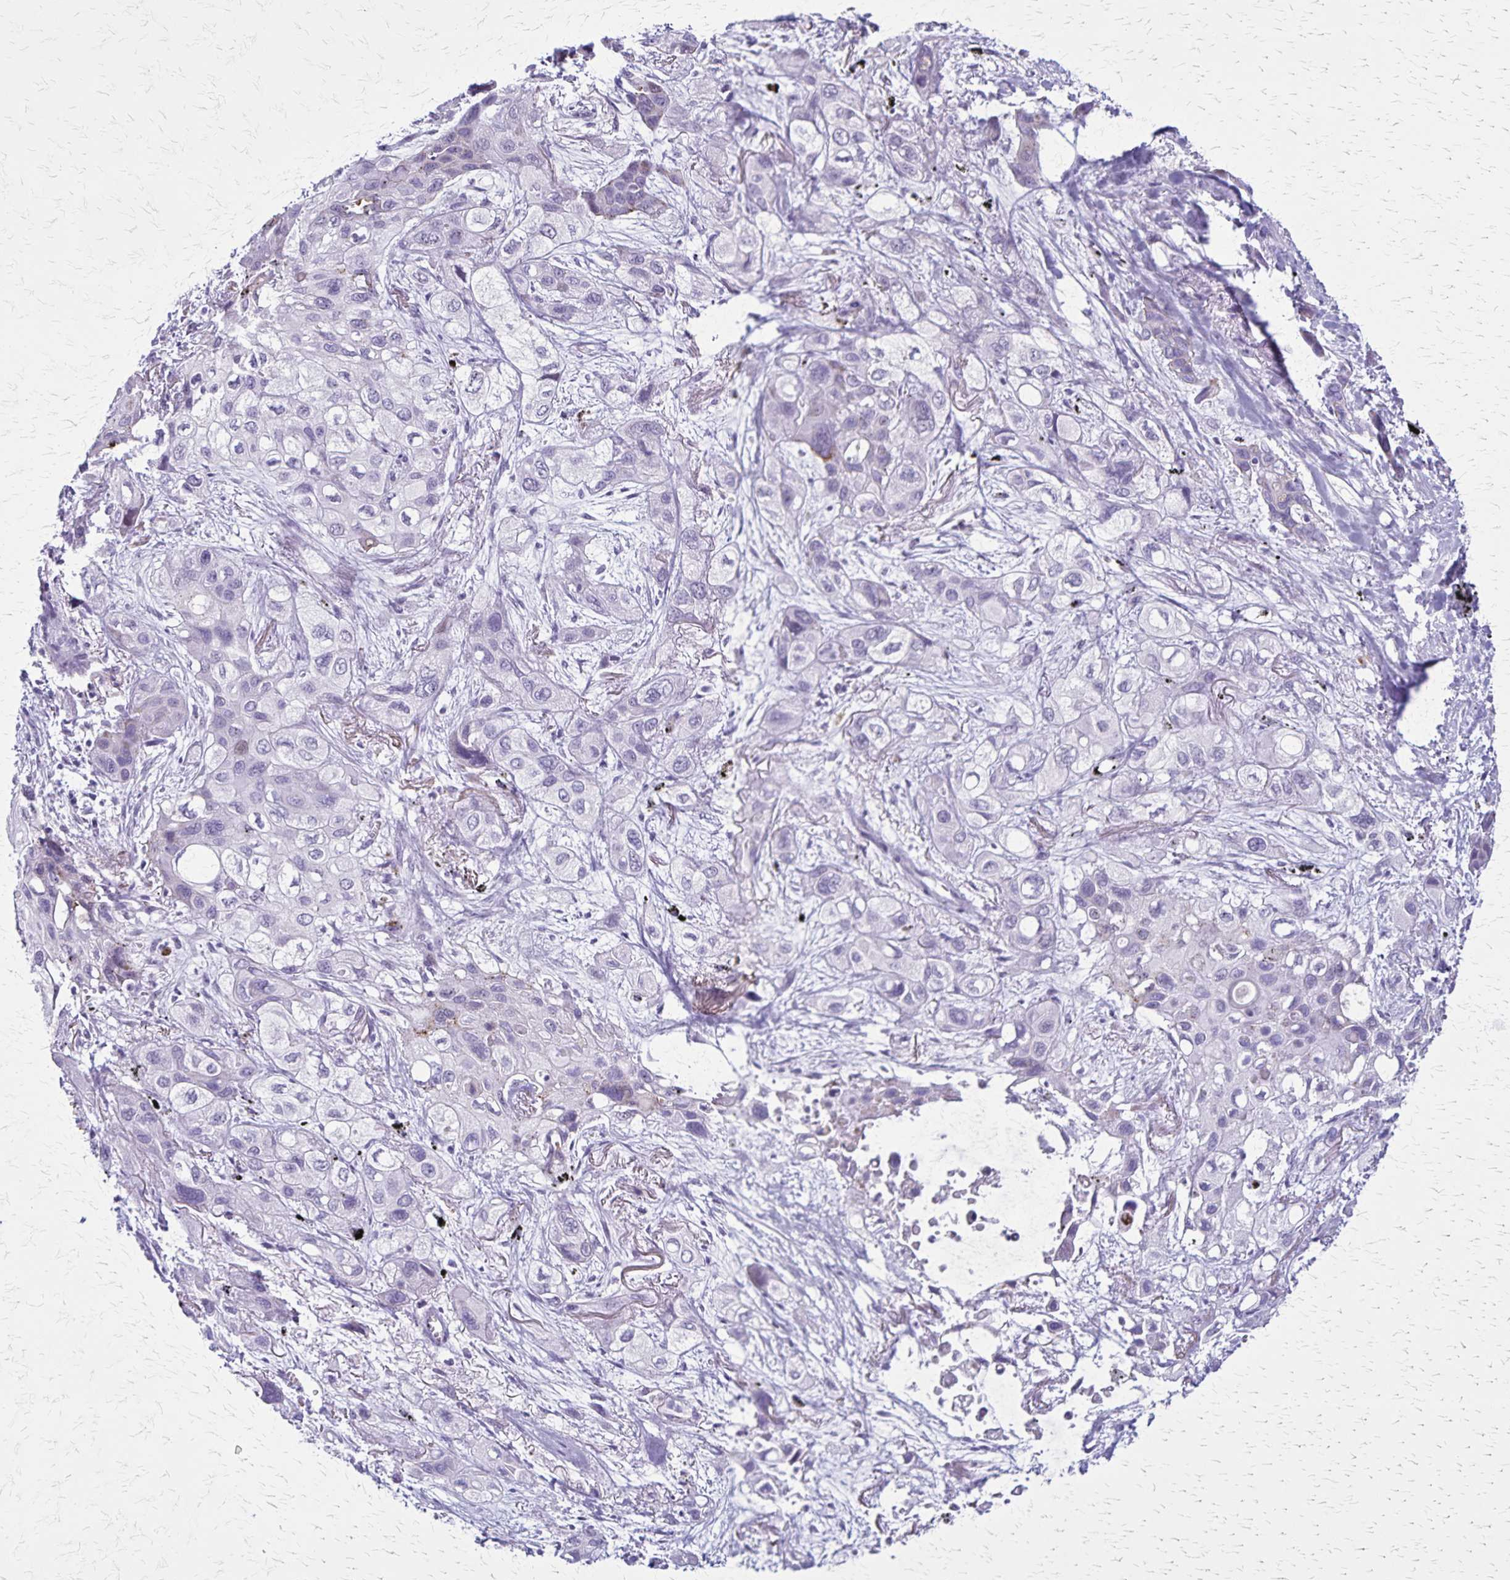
{"staining": {"intensity": "negative", "quantity": "none", "location": "none"}, "tissue": "lung cancer", "cell_type": "Tumor cells", "image_type": "cancer", "snomed": [{"axis": "morphology", "description": "Squamous cell carcinoma, NOS"}, {"axis": "morphology", "description": "Squamous cell carcinoma, metastatic, NOS"}, {"axis": "topography", "description": "Lung"}], "caption": "This is a histopathology image of immunohistochemistry (IHC) staining of lung metastatic squamous cell carcinoma, which shows no positivity in tumor cells. (IHC, brightfield microscopy, high magnification).", "gene": "OR51B5", "patient": {"sex": "male", "age": 59}}